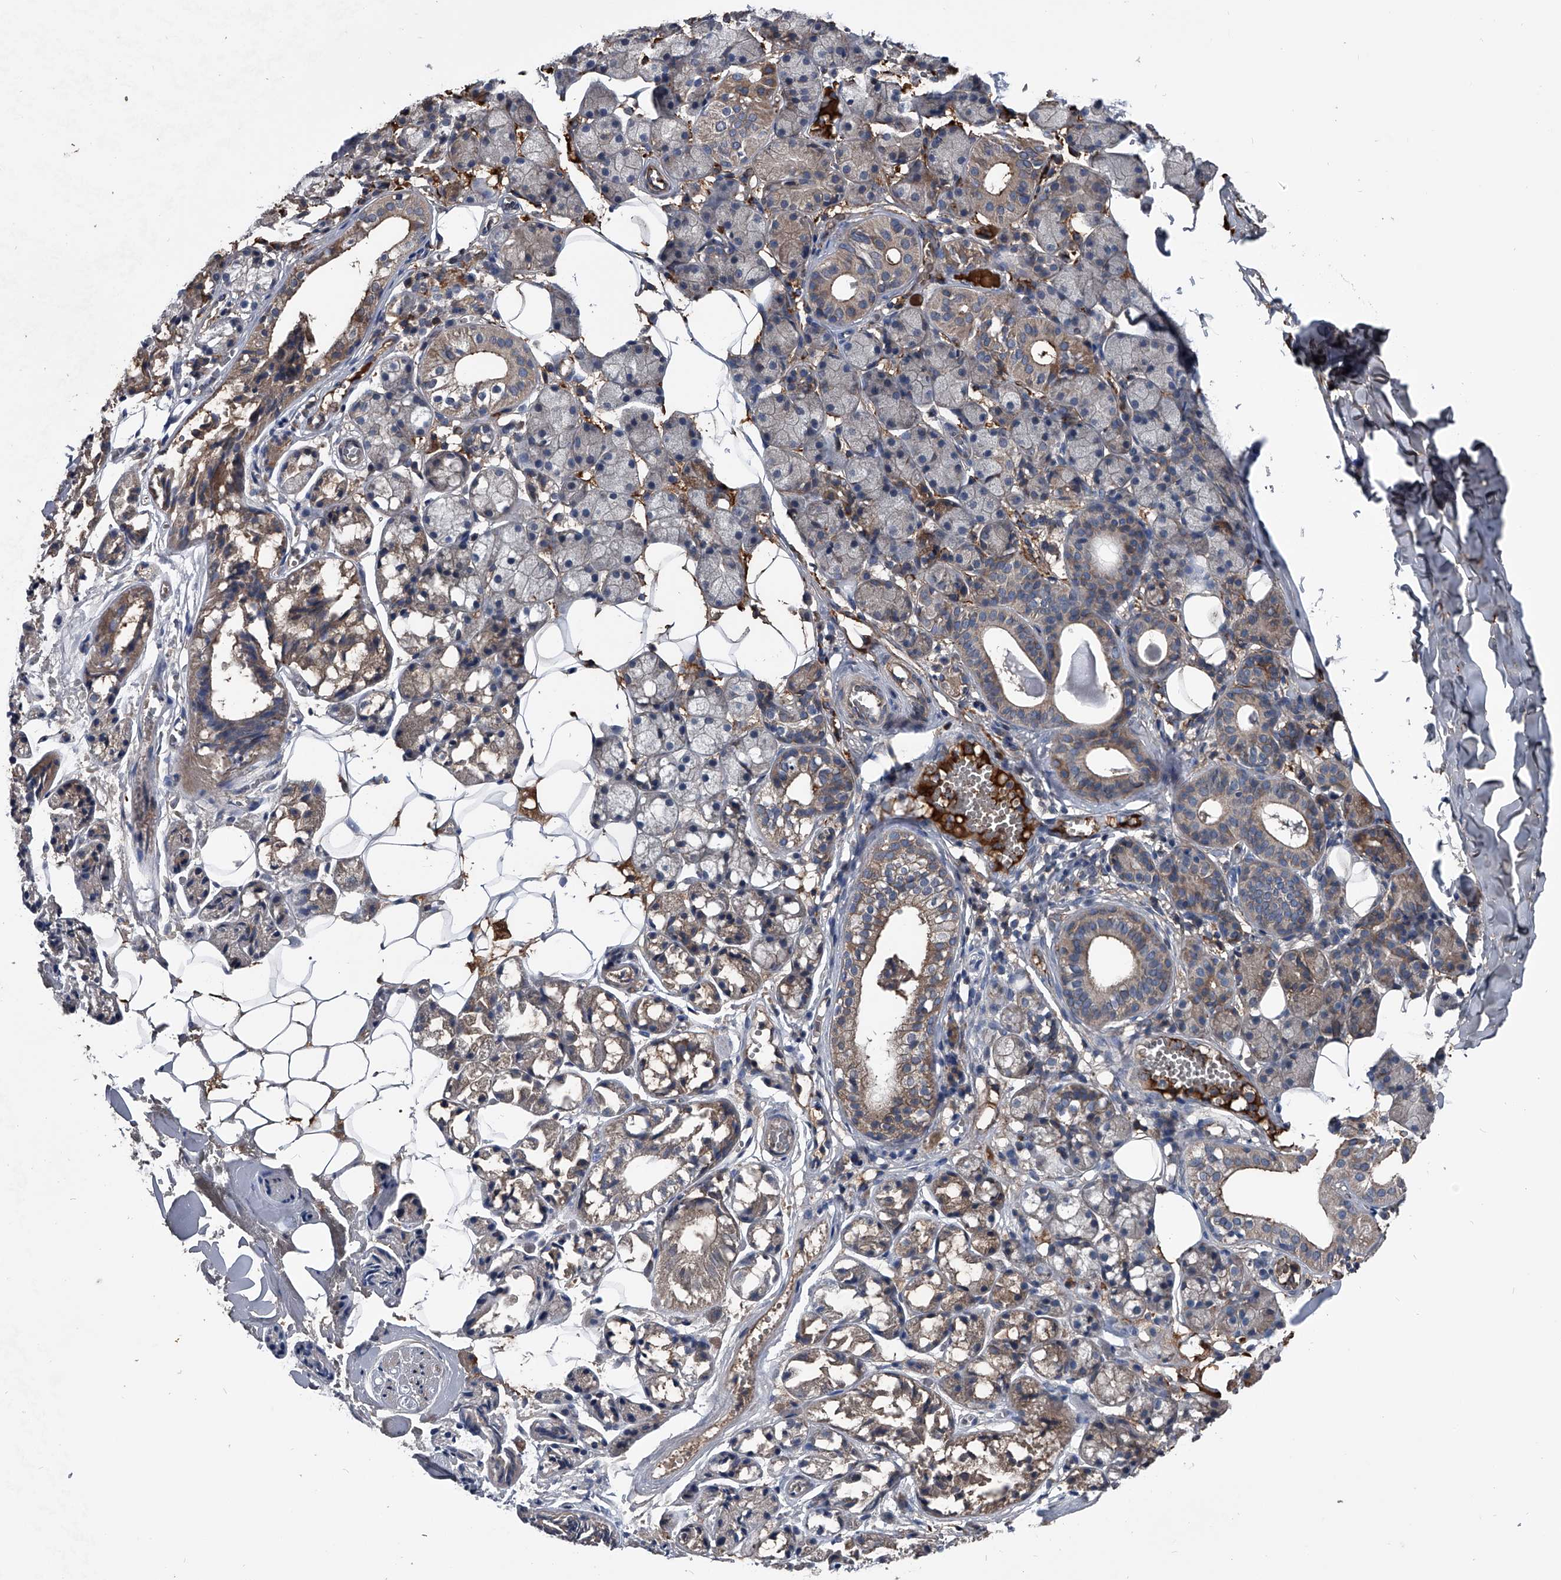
{"staining": {"intensity": "moderate", "quantity": "<25%", "location": "cytoplasmic/membranous"}, "tissue": "salivary gland", "cell_type": "Glandular cells", "image_type": "normal", "snomed": [{"axis": "morphology", "description": "Normal tissue, NOS"}, {"axis": "topography", "description": "Salivary gland"}], "caption": "Approximately <25% of glandular cells in unremarkable salivary gland demonstrate moderate cytoplasmic/membranous protein expression as visualized by brown immunohistochemical staining.", "gene": "KIF13A", "patient": {"sex": "female", "age": 33}}